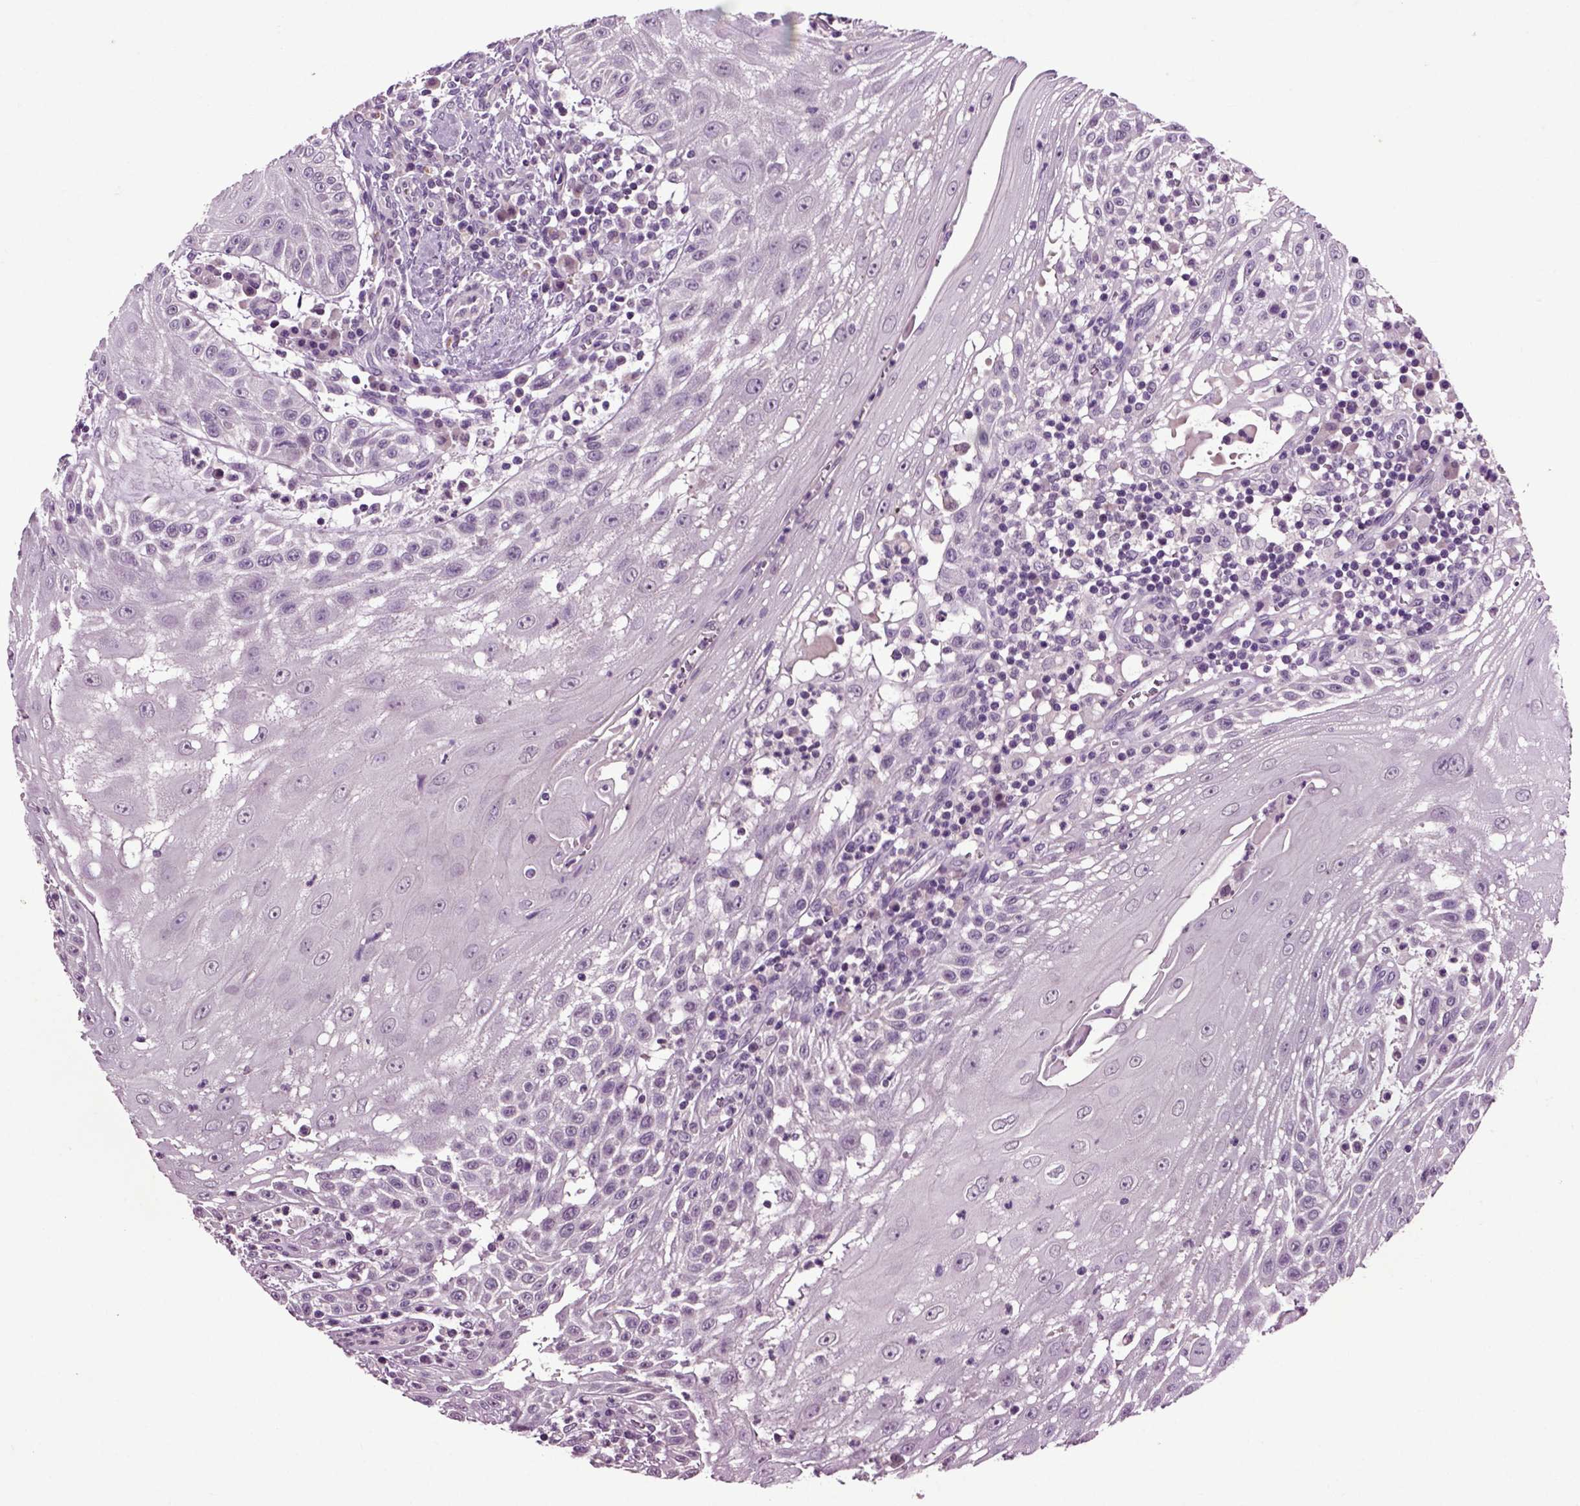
{"staining": {"intensity": "negative", "quantity": "none", "location": "none"}, "tissue": "head and neck cancer", "cell_type": "Tumor cells", "image_type": "cancer", "snomed": [{"axis": "morphology", "description": "Squamous cell carcinoma, NOS"}, {"axis": "topography", "description": "Oral tissue"}, {"axis": "topography", "description": "Head-Neck"}], "caption": "DAB (3,3'-diaminobenzidine) immunohistochemical staining of head and neck cancer (squamous cell carcinoma) reveals no significant positivity in tumor cells.", "gene": "CRHR1", "patient": {"sex": "male", "age": 58}}